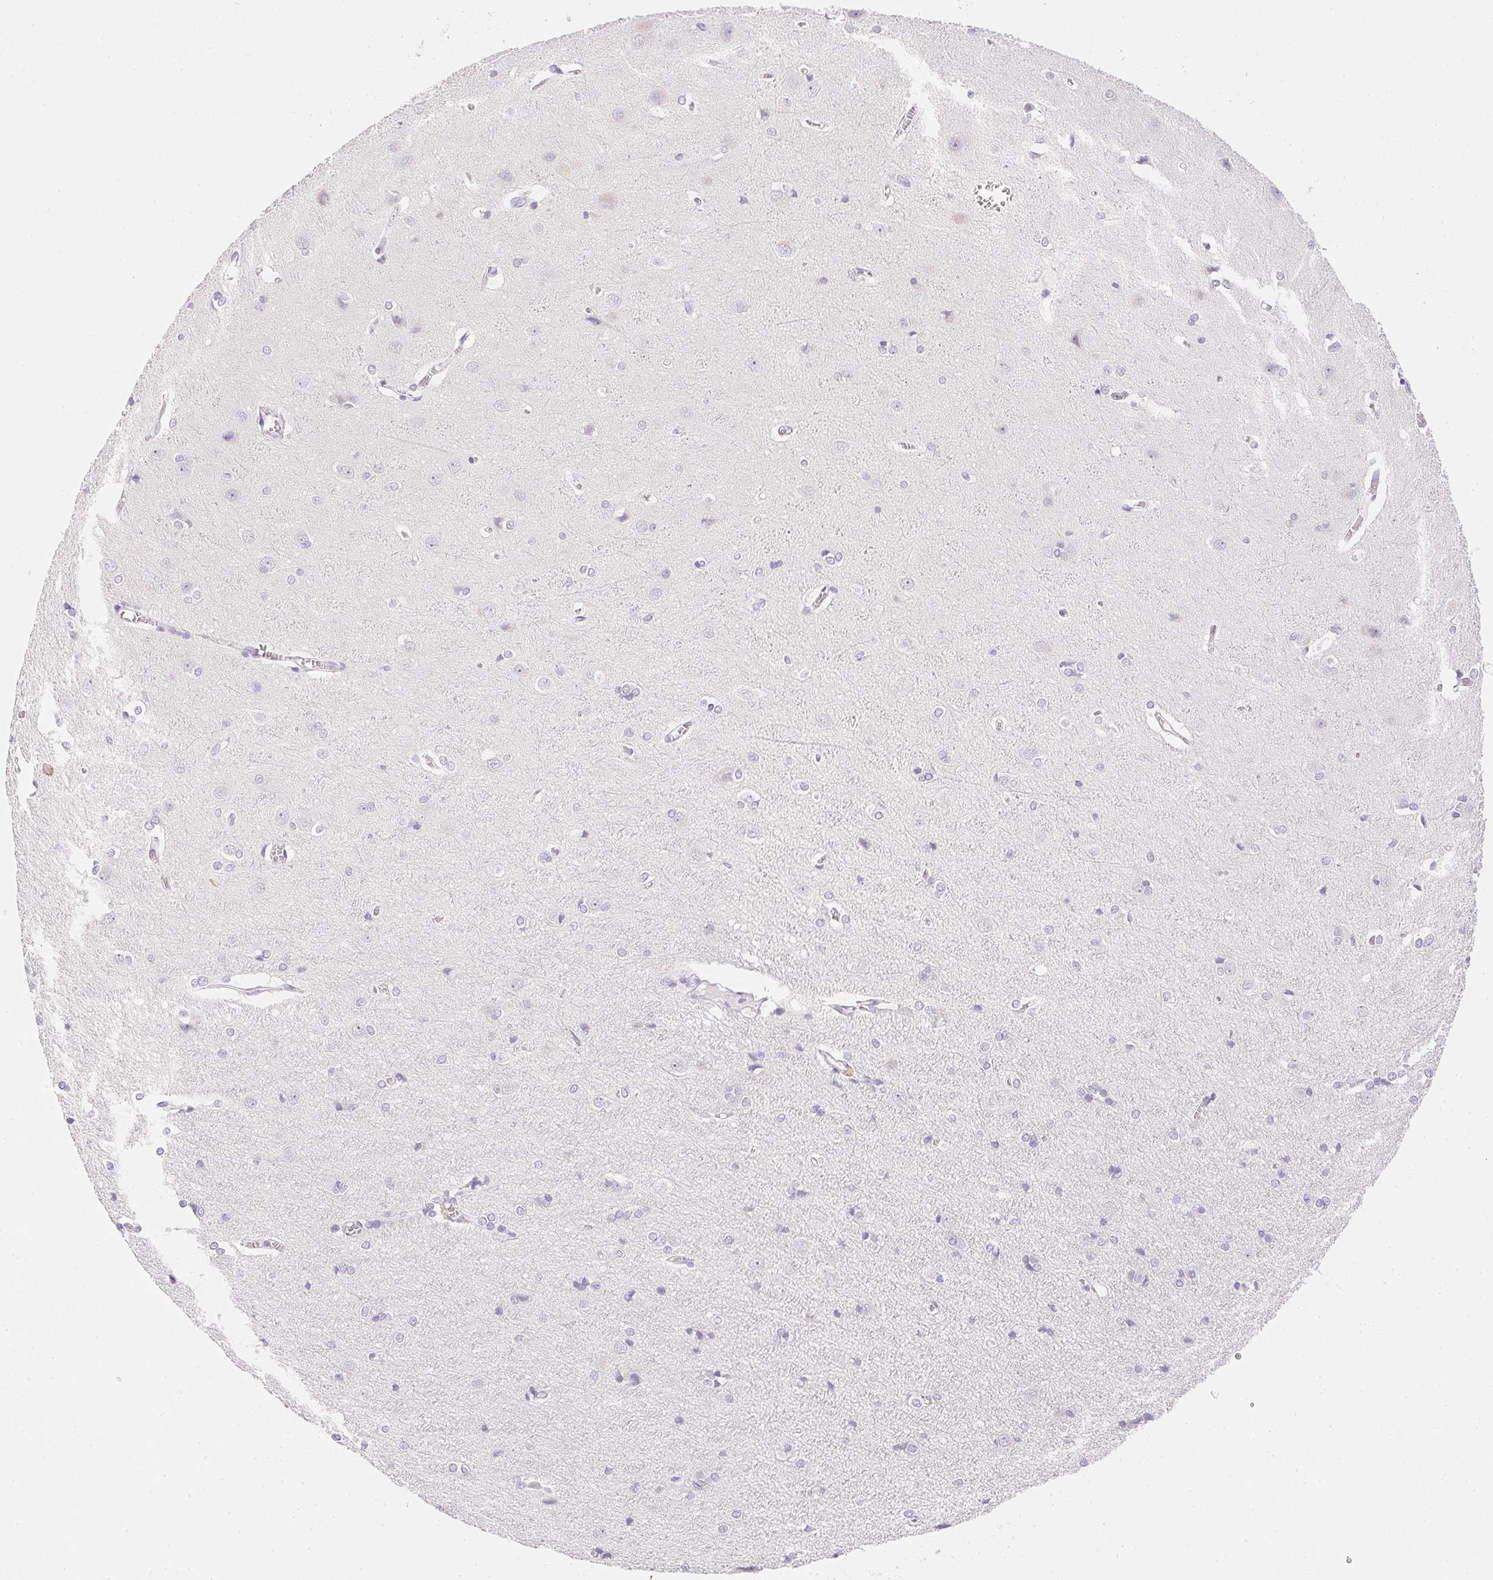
{"staining": {"intensity": "negative", "quantity": "none", "location": "none"}, "tissue": "cerebral cortex", "cell_type": "Endothelial cells", "image_type": "normal", "snomed": [{"axis": "morphology", "description": "Normal tissue, NOS"}, {"axis": "topography", "description": "Cerebral cortex"}], "caption": "DAB (3,3'-diaminobenzidine) immunohistochemical staining of normal human cerebral cortex exhibits no significant staining in endothelial cells. Brightfield microscopy of IHC stained with DAB (brown) and hematoxylin (blue), captured at high magnification.", "gene": "PPY", "patient": {"sex": "male", "age": 37}}